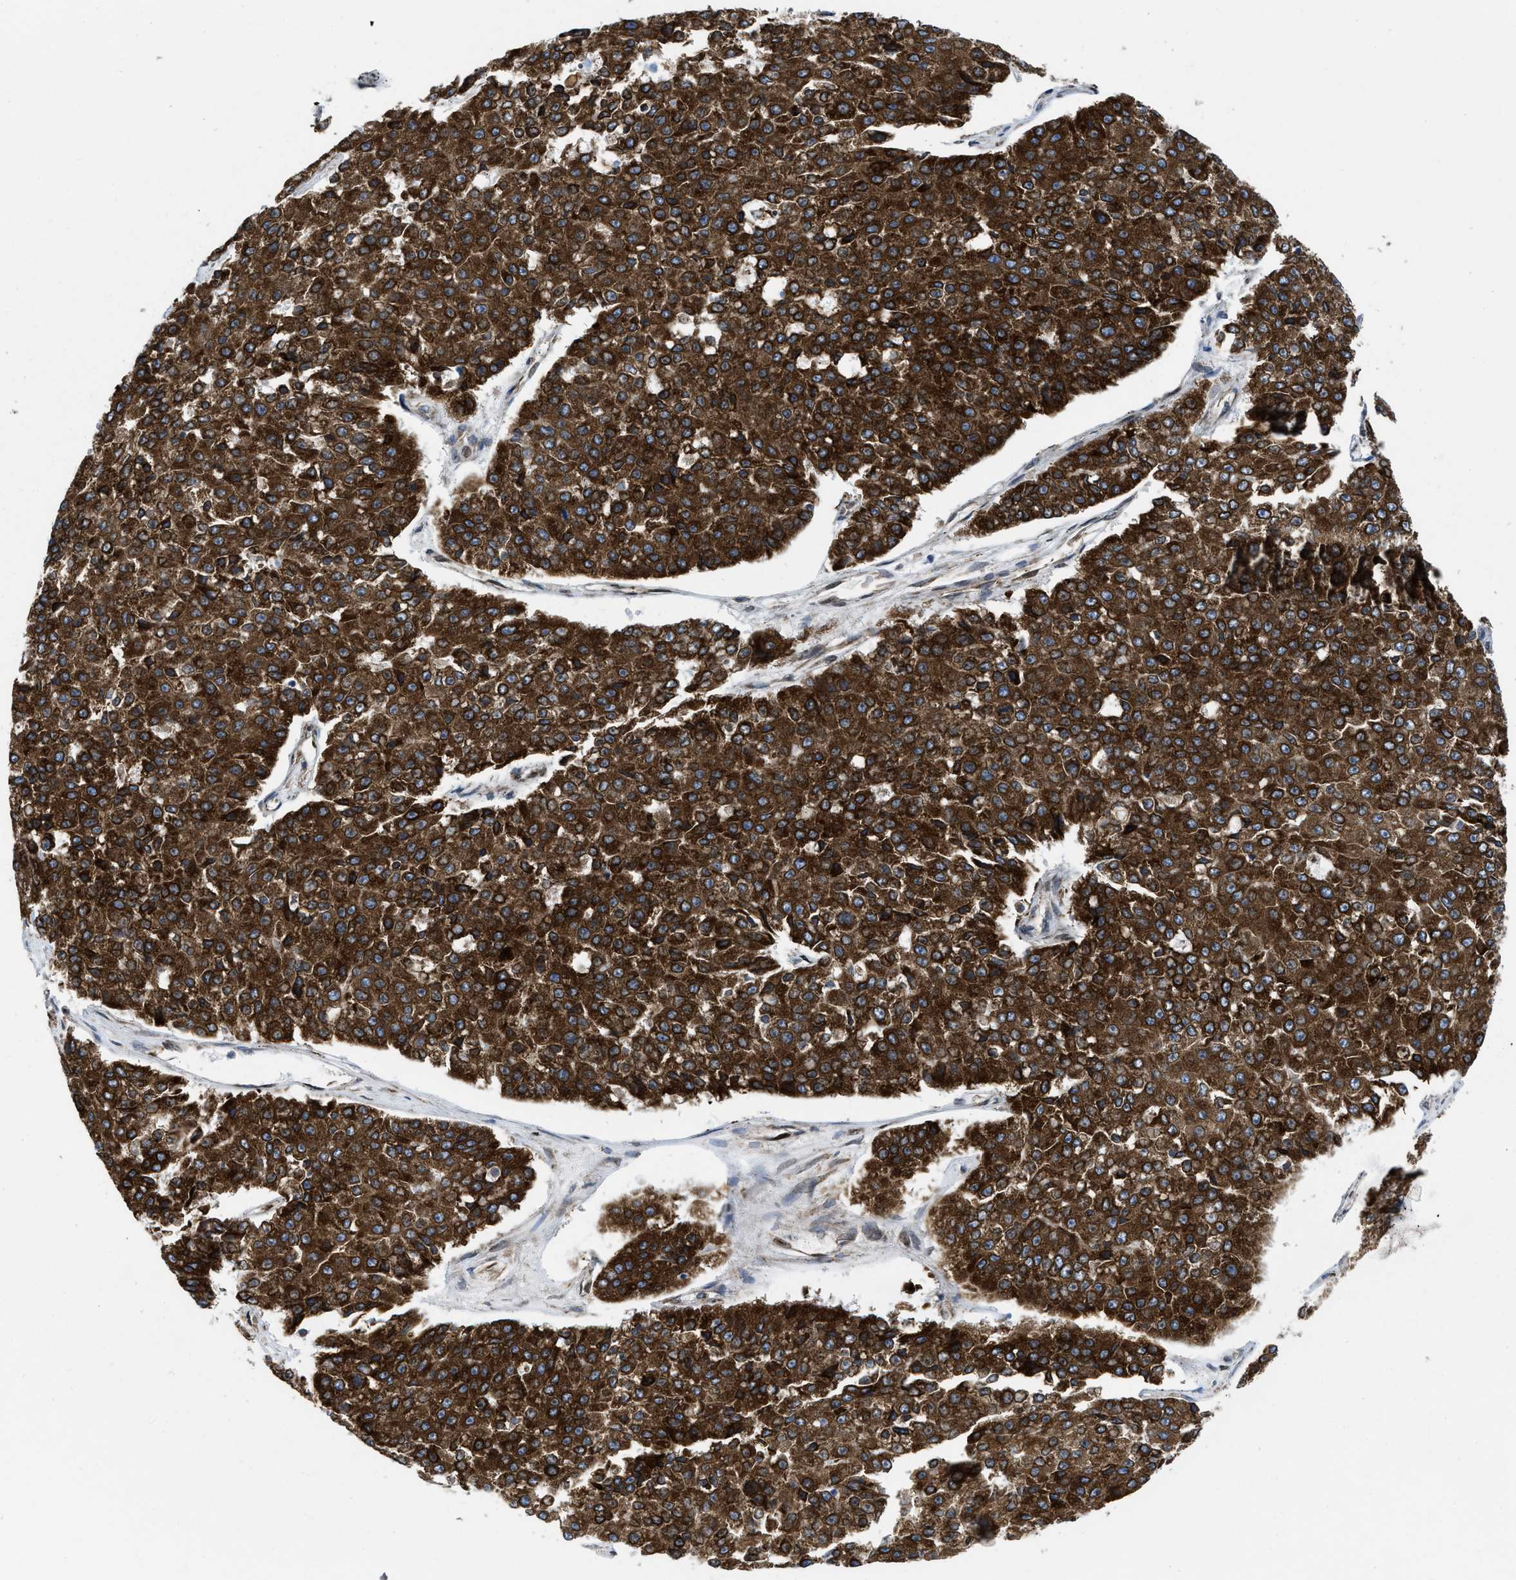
{"staining": {"intensity": "strong", "quantity": ">75%", "location": "cytoplasmic/membranous"}, "tissue": "pancreatic cancer", "cell_type": "Tumor cells", "image_type": "cancer", "snomed": [{"axis": "morphology", "description": "Adenocarcinoma, NOS"}, {"axis": "topography", "description": "Pancreas"}], "caption": "Adenocarcinoma (pancreatic) was stained to show a protein in brown. There is high levels of strong cytoplasmic/membranous expression in about >75% of tumor cells.", "gene": "ERLIN2", "patient": {"sex": "male", "age": 50}}